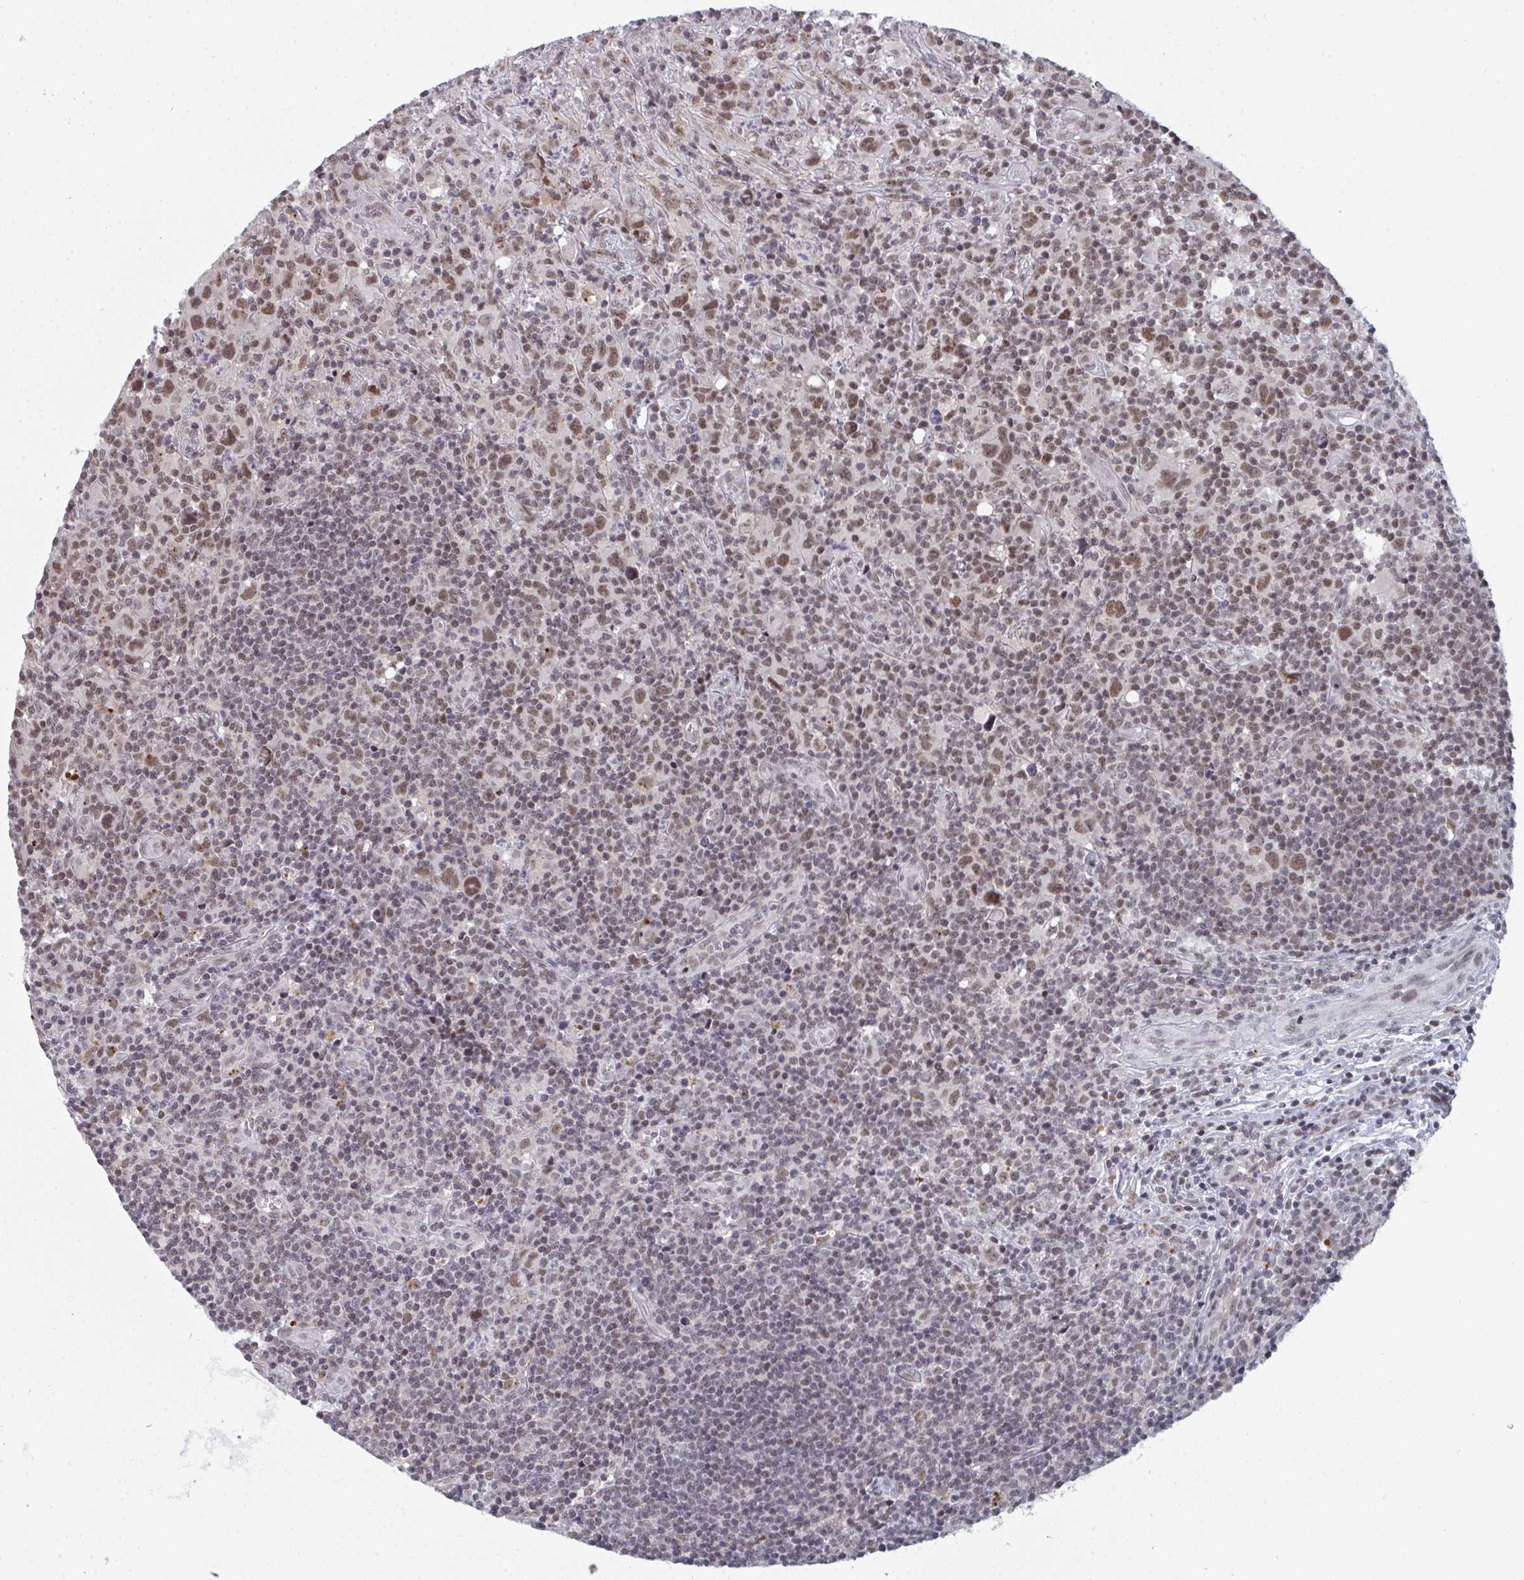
{"staining": {"intensity": "moderate", "quantity": ">75%", "location": "nuclear"}, "tissue": "lymphoma", "cell_type": "Tumor cells", "image_type": "cancer", "snomed": [{"axis": "morphology", "description": "Hodgkin's disease, NOS"}, {"axis": "topography", "description": "Lymph node"}], "caption": "Immunohistochemical staining of human Hodgkin's disease shows moderate nuclear protein expression in about >75% of tumor cells. (brown staining indicates protein expression, while blue staining denotes nuclei).", "gene": "ATF1", "patient": {"sex": "female", "age": 18}}